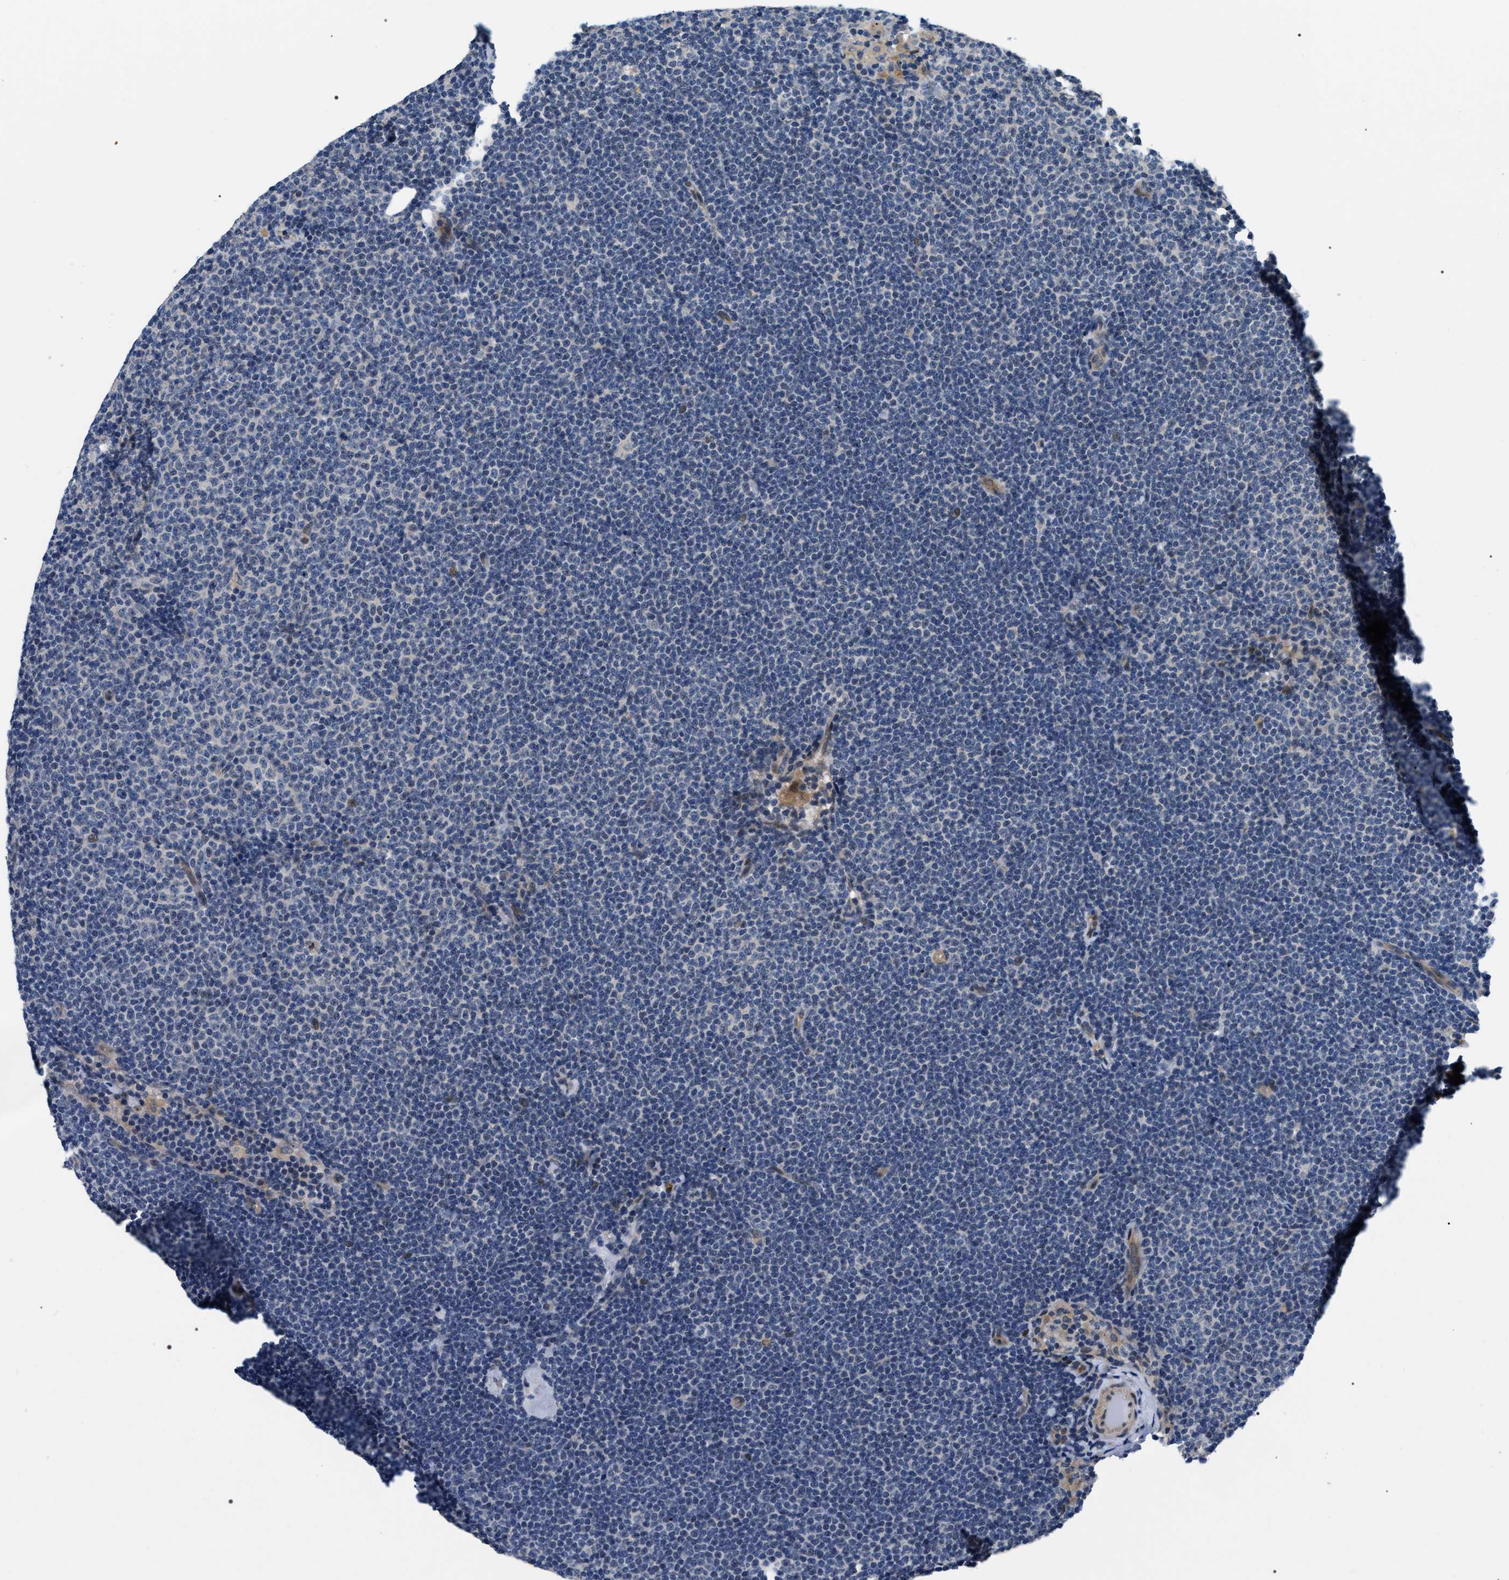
{"staining": {"intensity": "negative", "quantity": "none", "location": "none"}, "tissue": "lymphoma", "cell_type": "Tumor cells", "image_type": "cancer", "snomed": [{"axis": "morphology", "description": "Malignant lymphoma, non-Hodgkin's type, Low grade"}, {"axis": "topography", "description": "Lymph node"}], "caption": "DAB immunohistochemical staining of low-grade malignant lymphoma, non-Hodgkin's type demonstrates no significant positivity in tumor cells. (DAB (3,3'-diaminobenzidine) immunohistochemistry with hematoxylin counter stain).", "gene": "IFT81", "patient": {"sex": "male", "age": 65}}